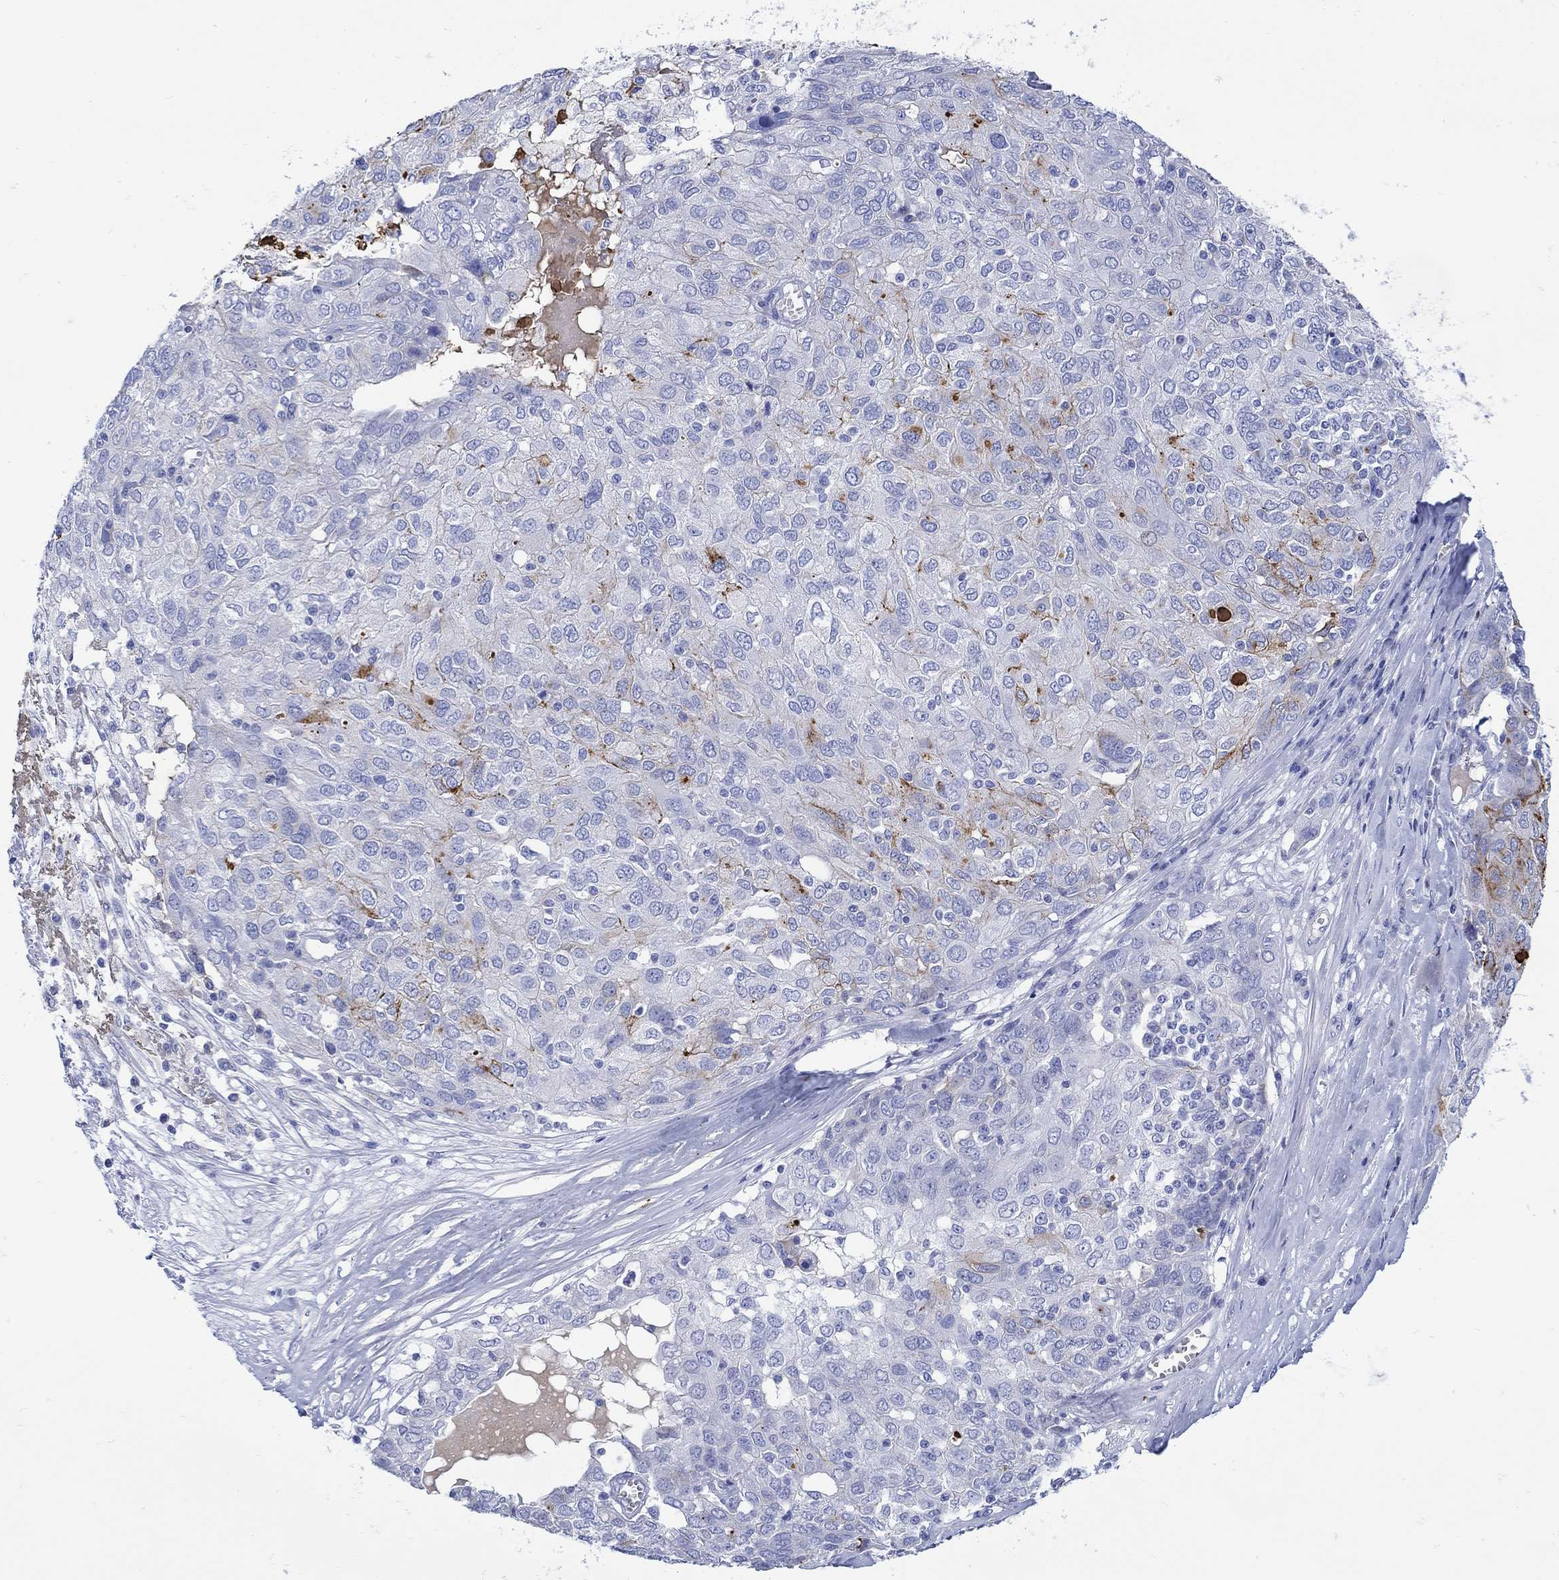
{"staining": {"intensity": "strong", "quantity": "25%-75%", "location": "cytoplasmic/membranous"}, "tissue": "ovarian cancer", "cell_type": "Tumor cells", "image_type": "cancer", "snomed": [{"axis": "morphology", "description": "Carcinoma, endometroid"}, {"axis": "topography", "description": "Ovary"}], "caption": "A histopathology image of human ovarian cancer (endometroid carcinoma) stained for a protein displays strong cytoplasmic/membranous brown staining in tumor cells. Ihc stains the protein of interest in brown and the nuclei are stained blue.", "gene": "ANKMY1", "patient": {"sex": "female", "age": 50}}